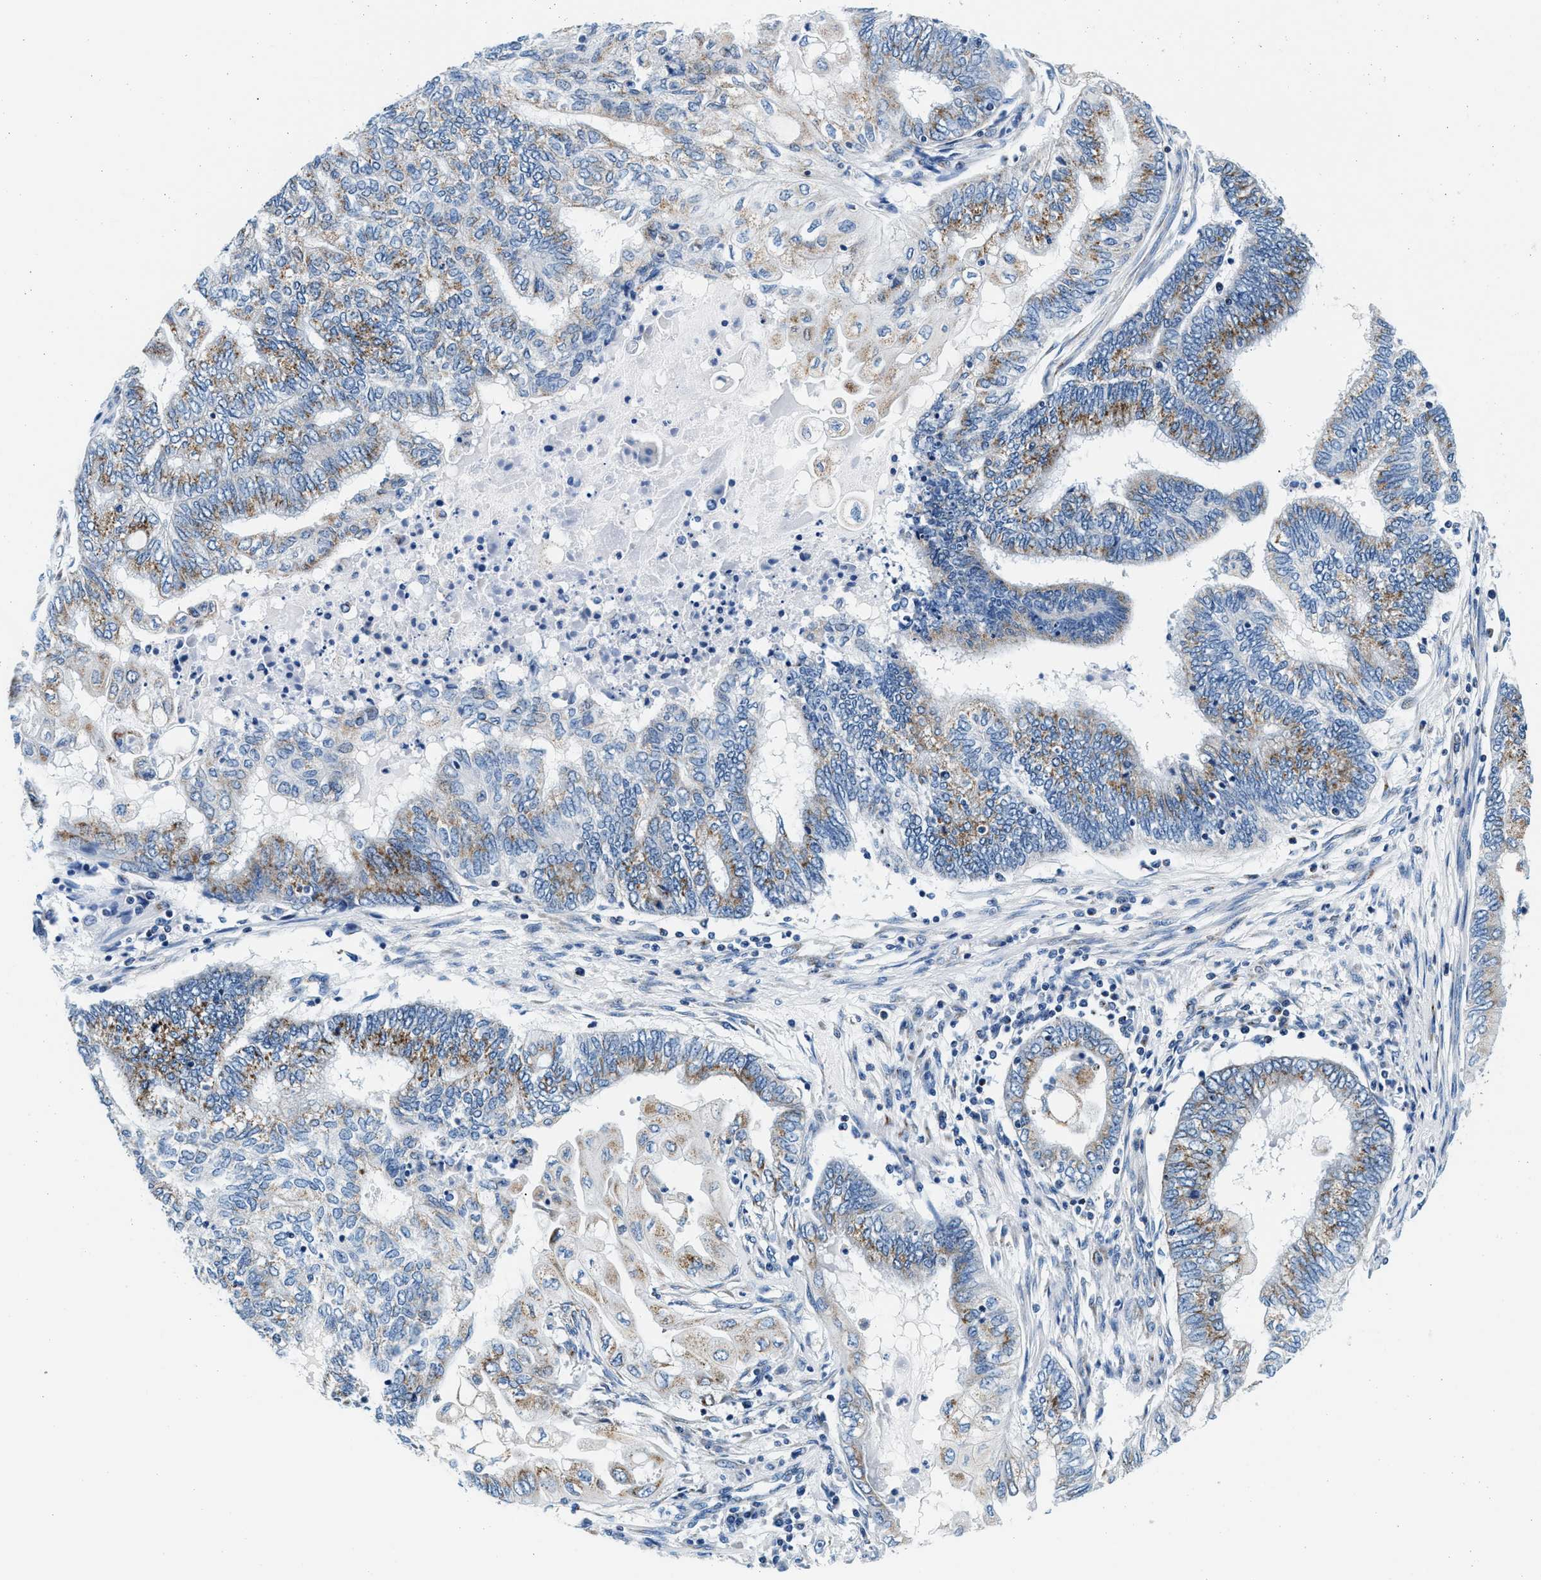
{"staining": {"intensity": "weak", "quantity": "25%-75%", "location": "cytoplasmic/membranous"}, "tissue": "endometrial cancer", "cell_type": "Tumor cells", "image_type": "cancer", "snomed": [{"axis": "morphology", "description": "Adenocarcinoma, NOS"}, {"axis": "topography", "description": "Uterus"}, {"axis": "topography", "description": "Endometrium"}], "caption": "Protein expression analysis of human endometrial adenocarcinoma reveals weak cytoplasmic/membranous expression in approximately 25%-75% of tumor cells.", "gene": "VPS53", "patient": {"sex": "female", "age": 70}}